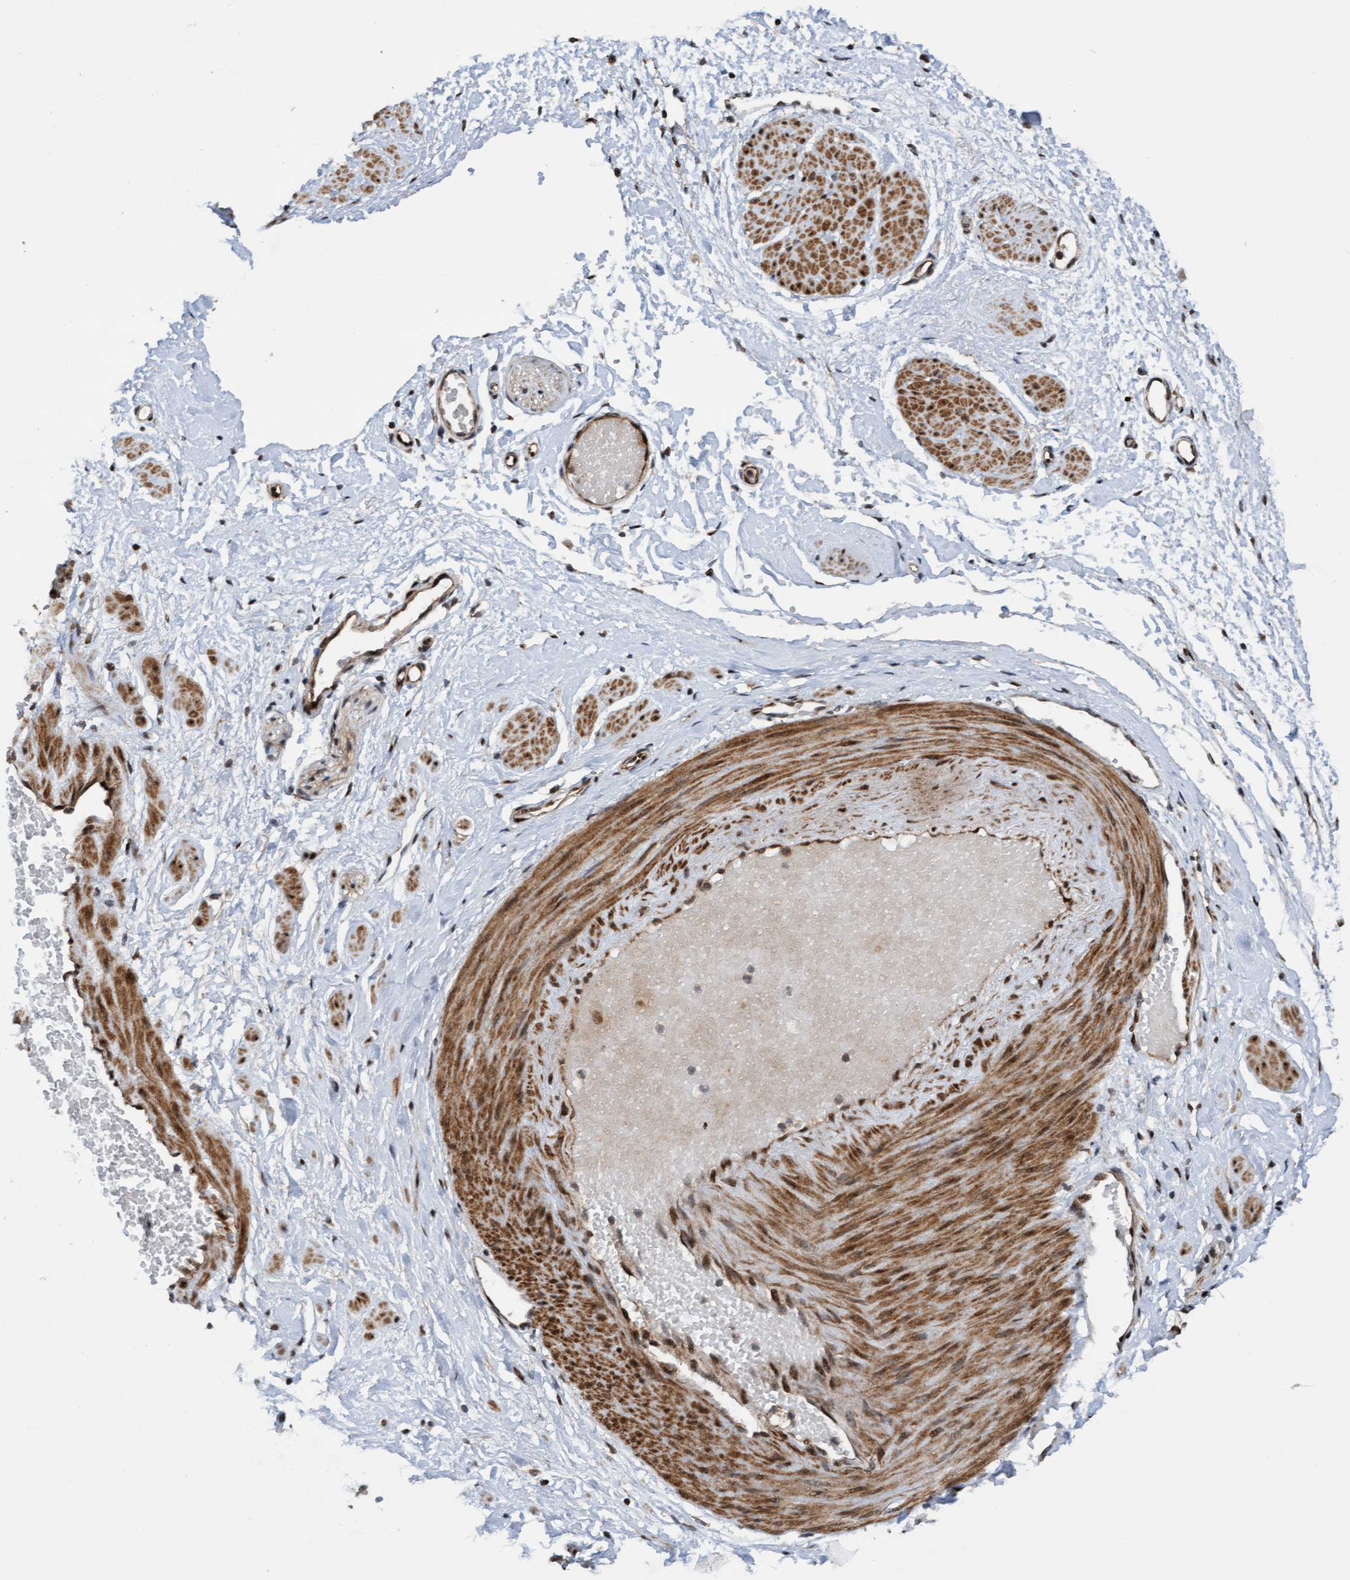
{"staining": {"intensity": "moderate", "quantity": ">75%", "location": "cytoplasmic/membranous,nuclear"}, "tissue": "adipose tissue", "cell_type": "Adipocytes", "image_type": "normal", "snomed": [{"axis": "morphology", "description": "Normal tissue, NOS"}, {"axis": "topography", "description": "Soft tissue"}], "caption": "Protein staining exhibits moderate cytoplasmic/membranous,nuclear staining in approximately >75% of adipocytes in unremarkable adipose tissue.", "gene": "ITFG1", "patient": {"sex": "male", "age": 72}}